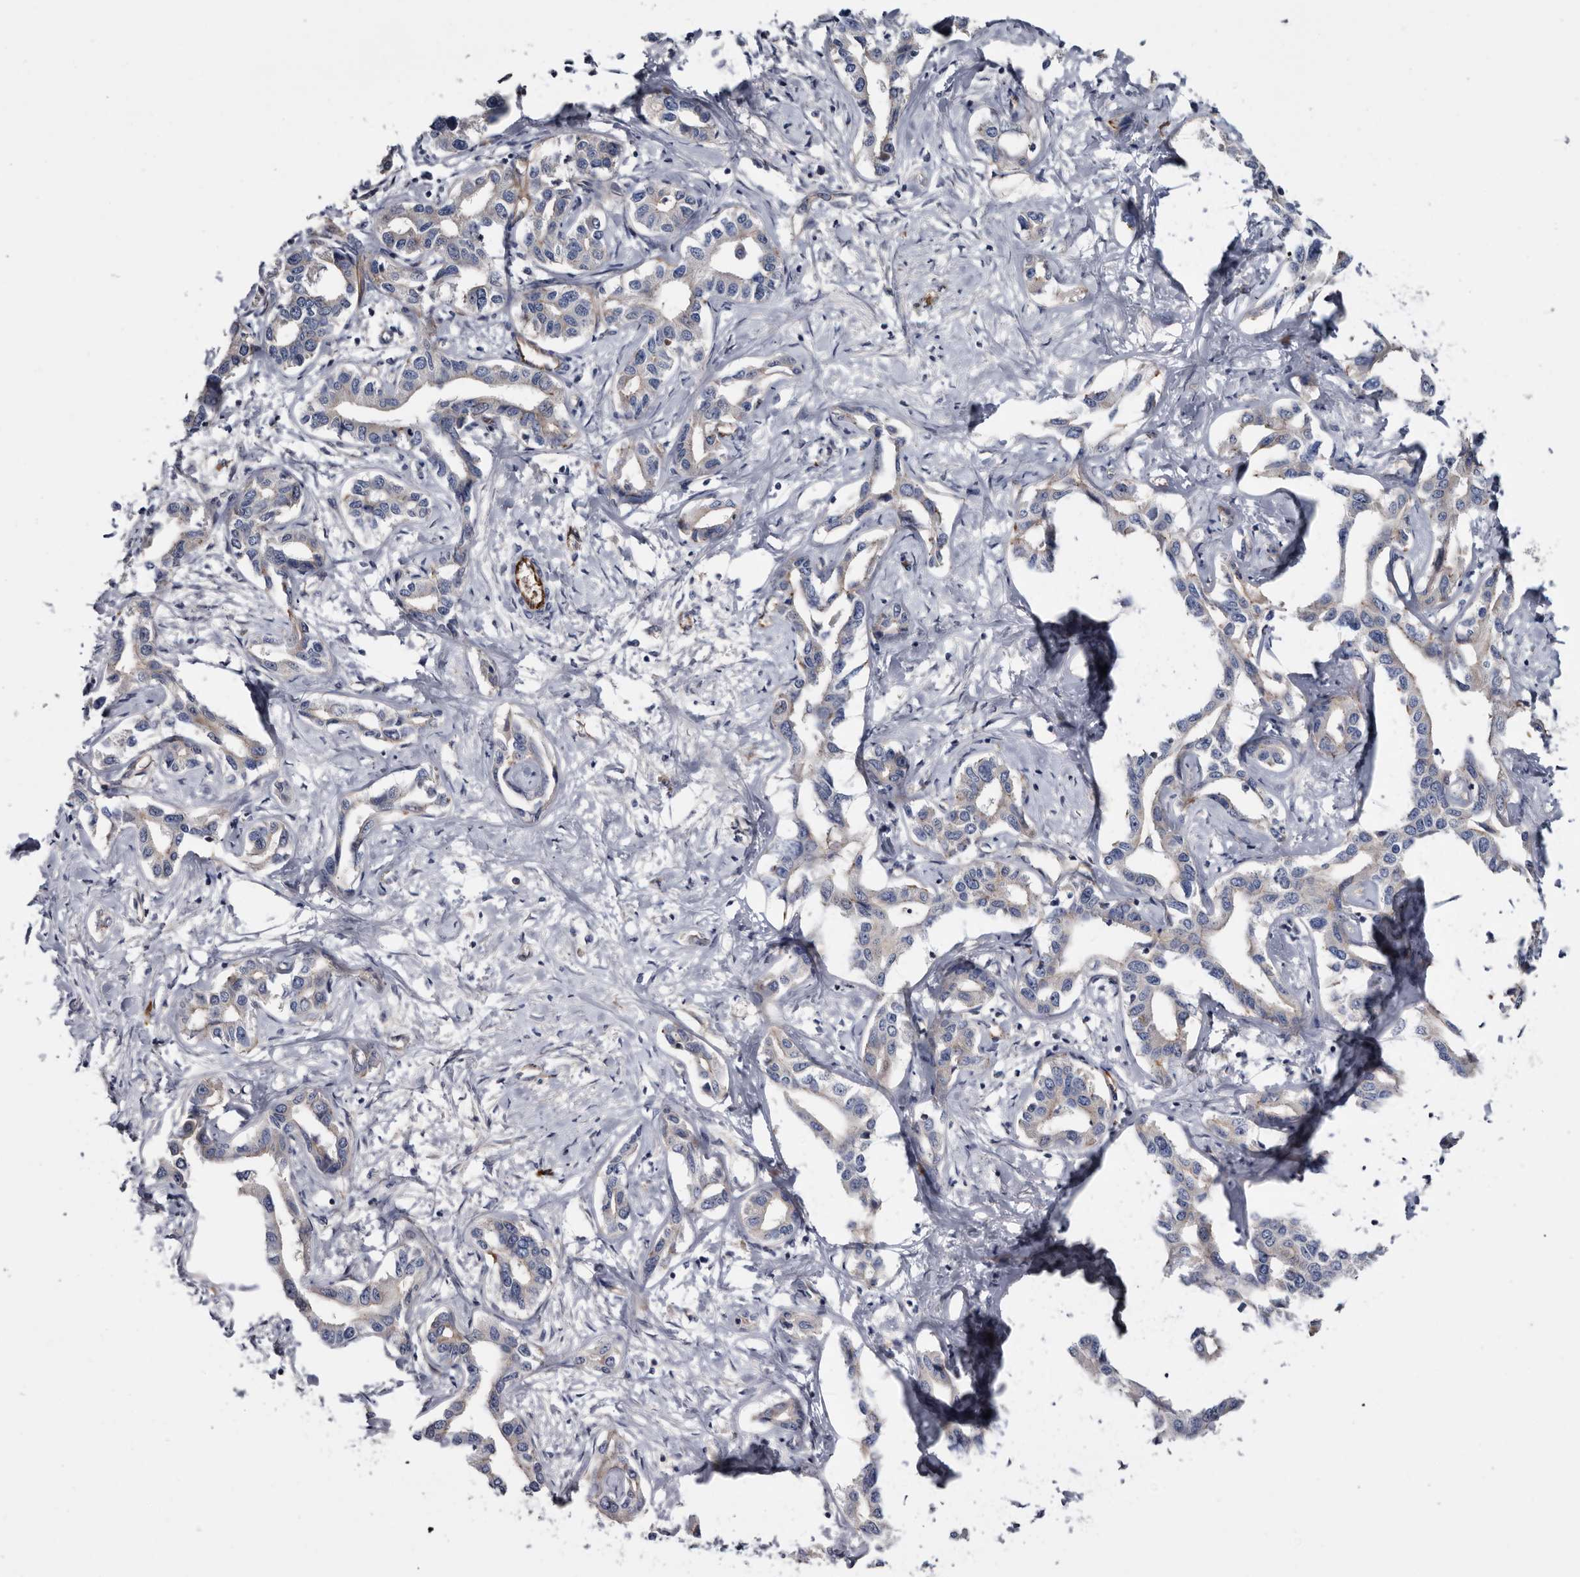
{"staining": {"intensity": "negative", "quantity": "none", "location": "none"}, "tissue": "liver cancer", "cell_type": "Tumor cells", "image_type": "cancer", "snomed": [{"axis": "morphology", "description": "Cholangiocarcinoma"}, {"axis": "topography", "description": "Liver"}], "caption": "The immunohistochemistry (IHC) micrograph has no significant positivity in tumor cells of liver cholangiocarcinoma tissue.", "gene": "TSPAN17", "patient": {"sex": "male", "age": 59}}